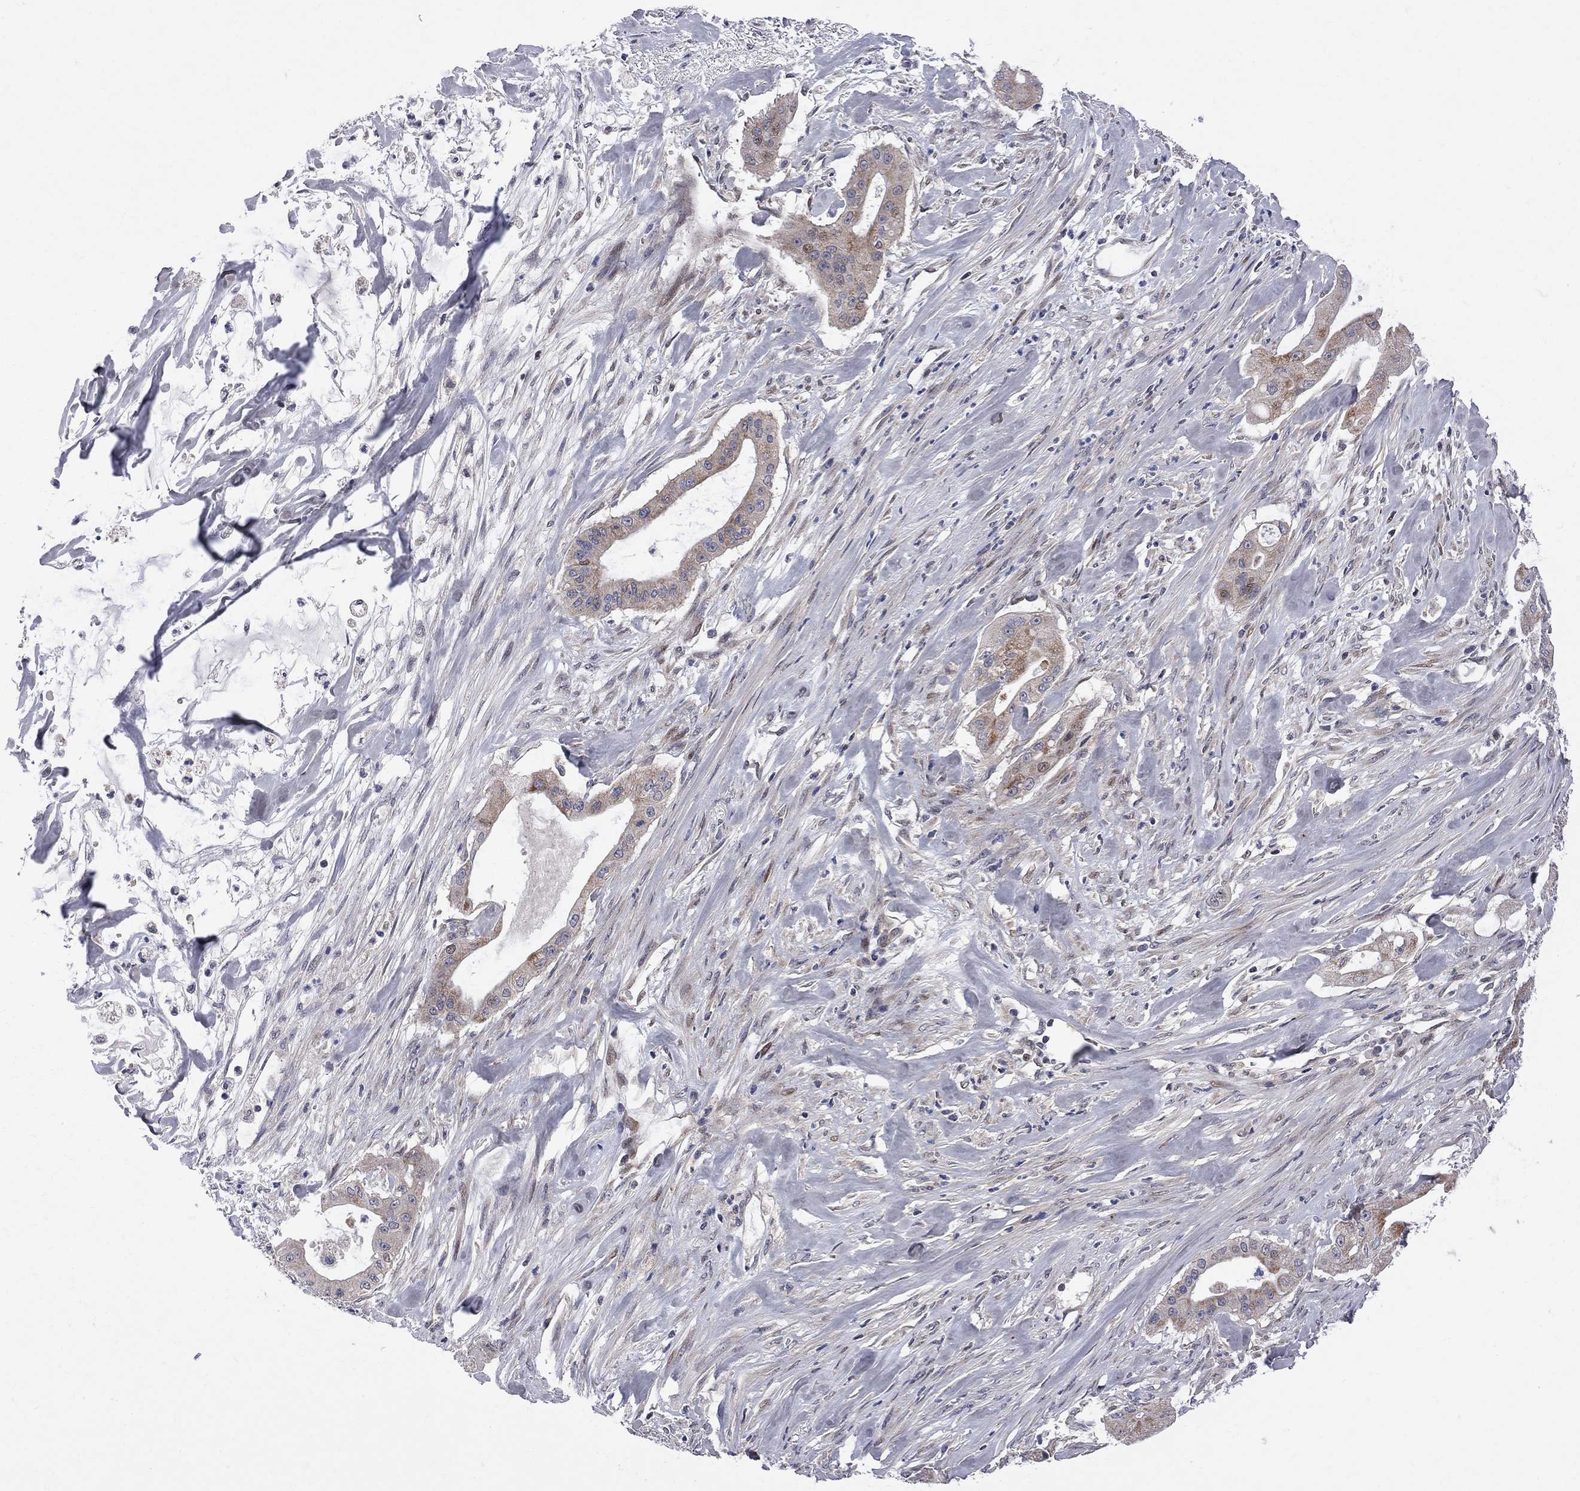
{"staining": {"intensity": "moderate", "quantity": "<25%", "location": "cytoplasmic/membranous,nuclear"}, "tissue": "pancreatic cancer", "cell_type": "Tumor cells", "image_type": "cancer", "snomed": [{"axis": "morphology", "description": "Normal tissue, NOS"}, {"axis": "morphology", "description": "Inflammation, NOS"}, {"axis": "morphology", "description": "Adenocarcinoma, NOS"}, {"axis": "topography", "description": "Pancreas"}], "caption": "Brown immunohistochemical staining in pancreatic adenocarcinoma exhibits moderate cytoplasmic/membranous and nuclear positivity in about <25% of tumor cells.", "gene": "CNOT11", "patient": {"sex": "male", "age": 57}}